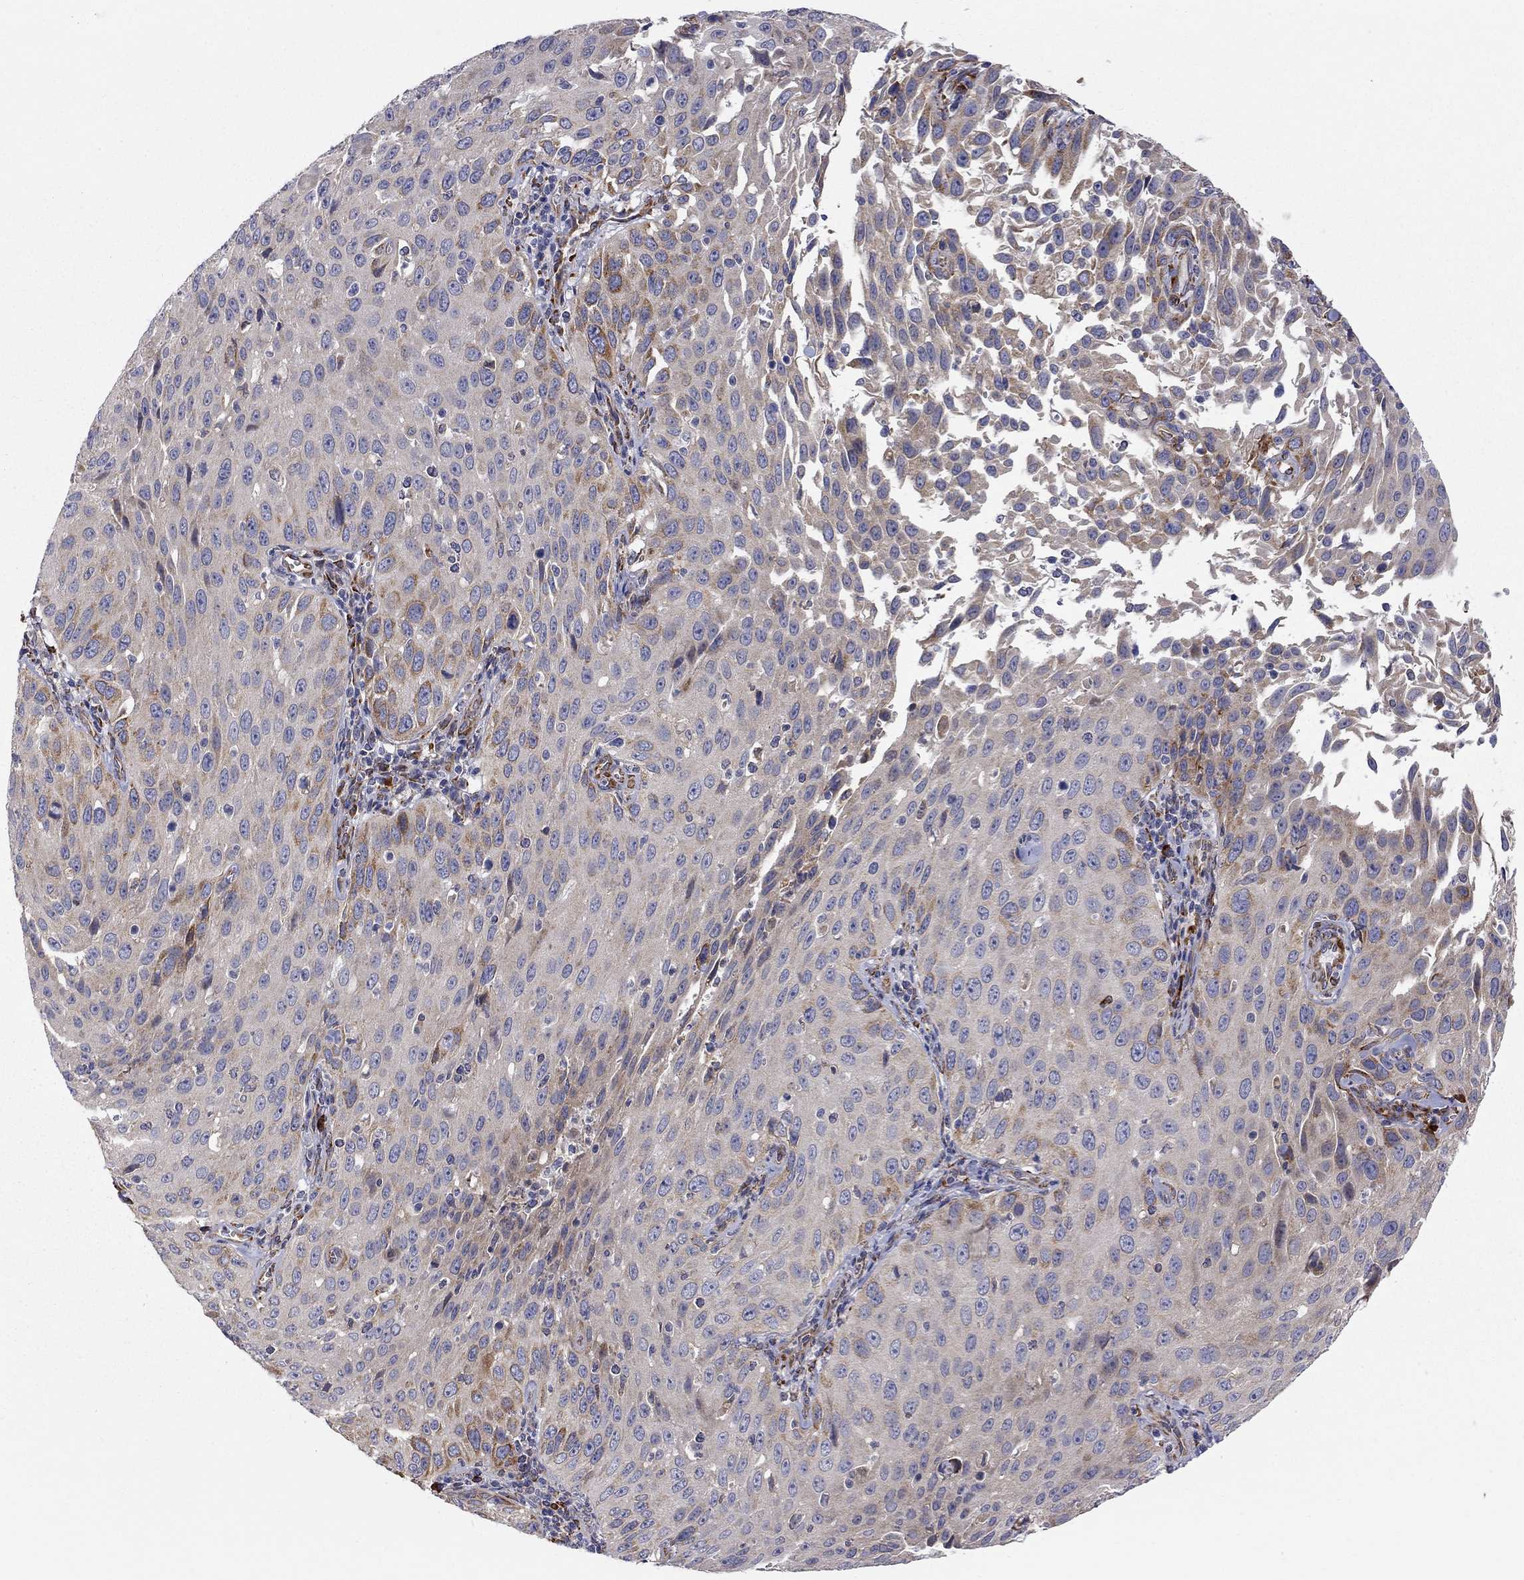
{"staining": {"intensity": "moderate", "quantity": "<25%", "location": "cytoplasmic/membranous"}, "tissue": "cervical cancer", "cell_type": "Tumor cells", "image_type": "cancer", "snomed": [{"axis": "morphology", "description": "Squamous cell carcinoma, NOS"}, {"axis": "topography", "description": "Cervix"}], "caption": "Immunohistochemistry (IHC) (DAB) staining of human squamous cell carcinoma (cervical) demonstrates moderate cytoplasmic/membranous protein expression in approximately <25% of tumor cells.", "gene": "CASTOR1", "patient": {"sex": "female", "age": 26}}